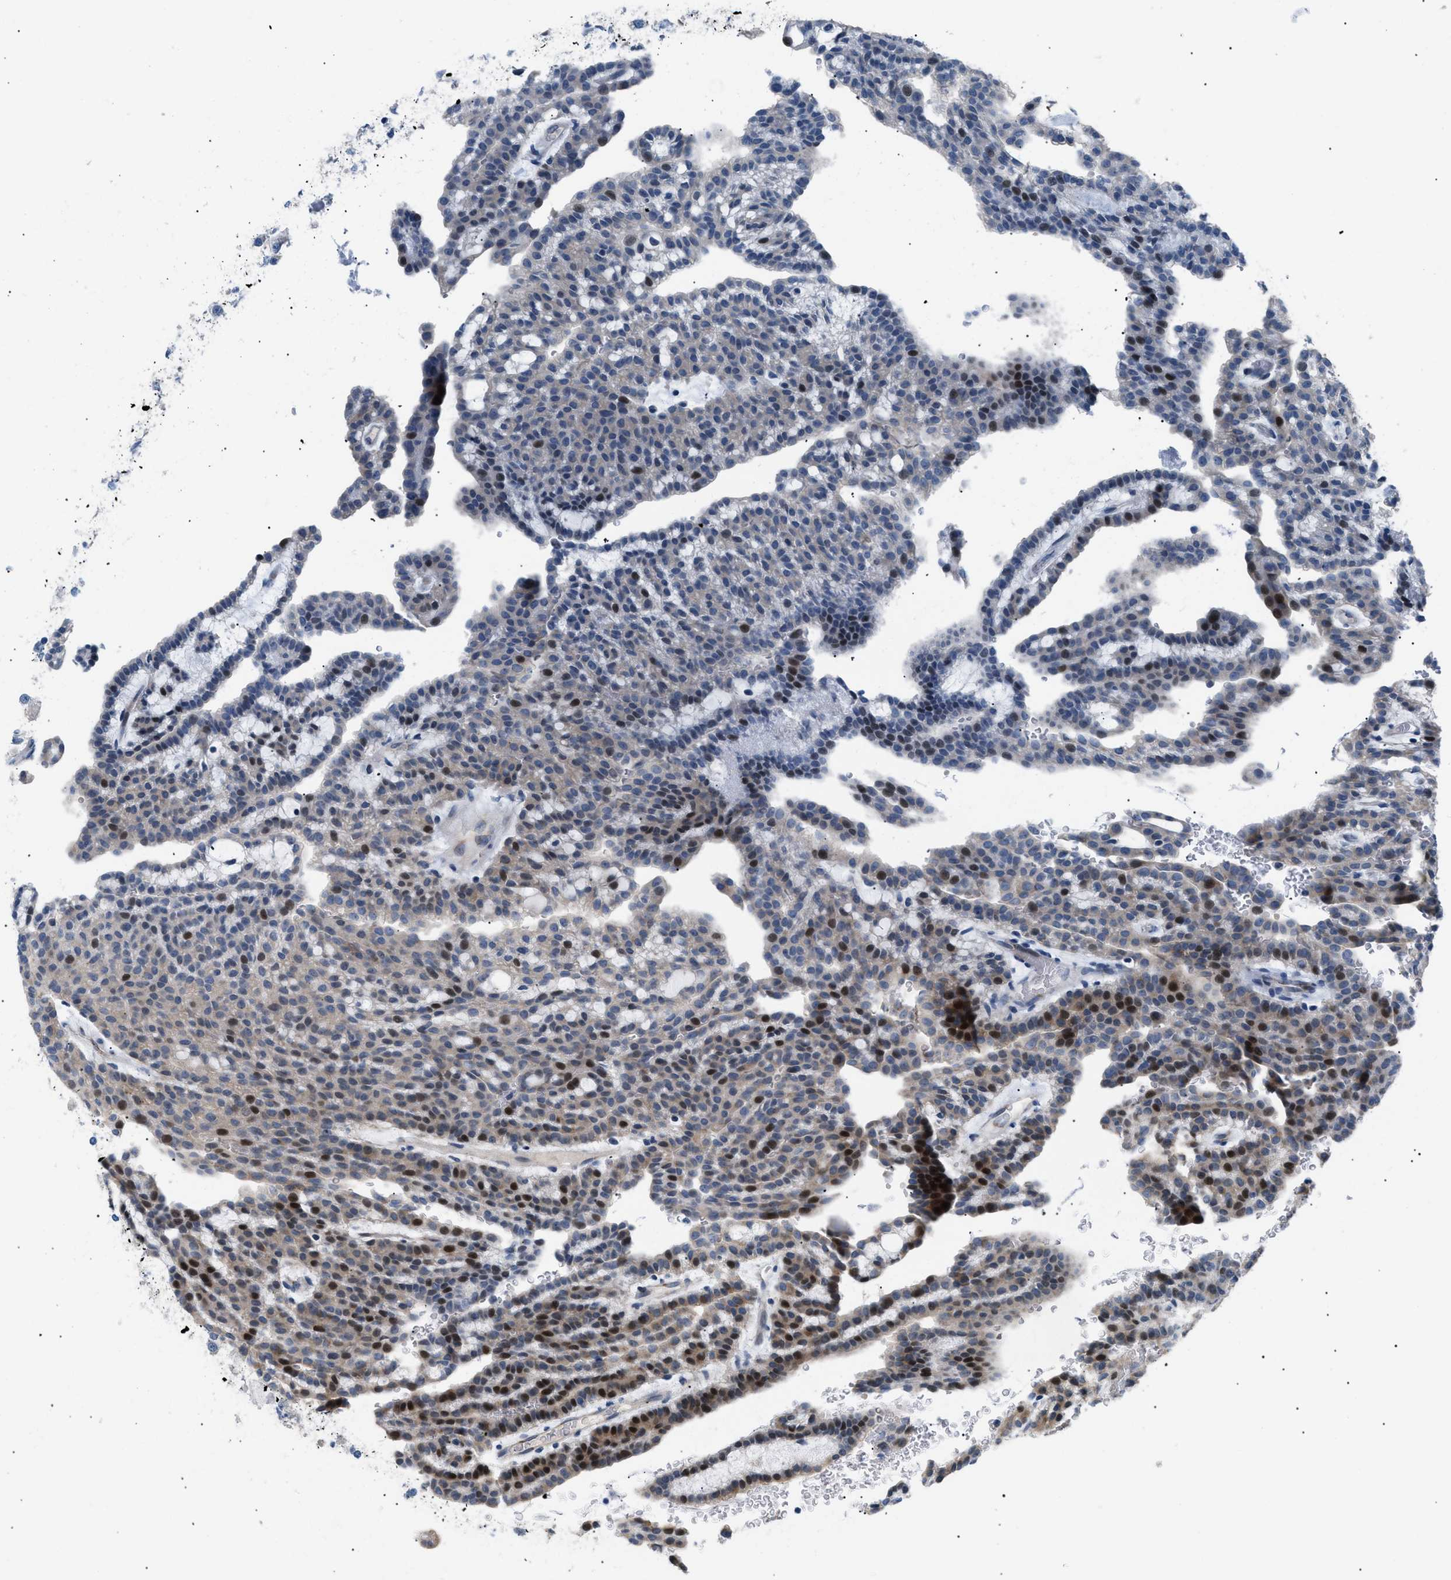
{"staining": {"intensity": "strong", "quantity": "<25%", "location": "nuclear"}, "tissue": "renal cancer", "cell_type": "Tumor cells", "image_type": "cancer", "snomed": [{"axis": "morphology", "description": "Adenocarcinoma, NOS"}, {"axis": "topography", "description": "Kidney"}], "caption": "Human renal cancer (adenocarcinoma) stained for a protein (brown) demonstrates strong nuclear positive expression in about <25% of tumor cells.", "gene": "ICA1", "patient": {"sex": "male", "age": 63}}